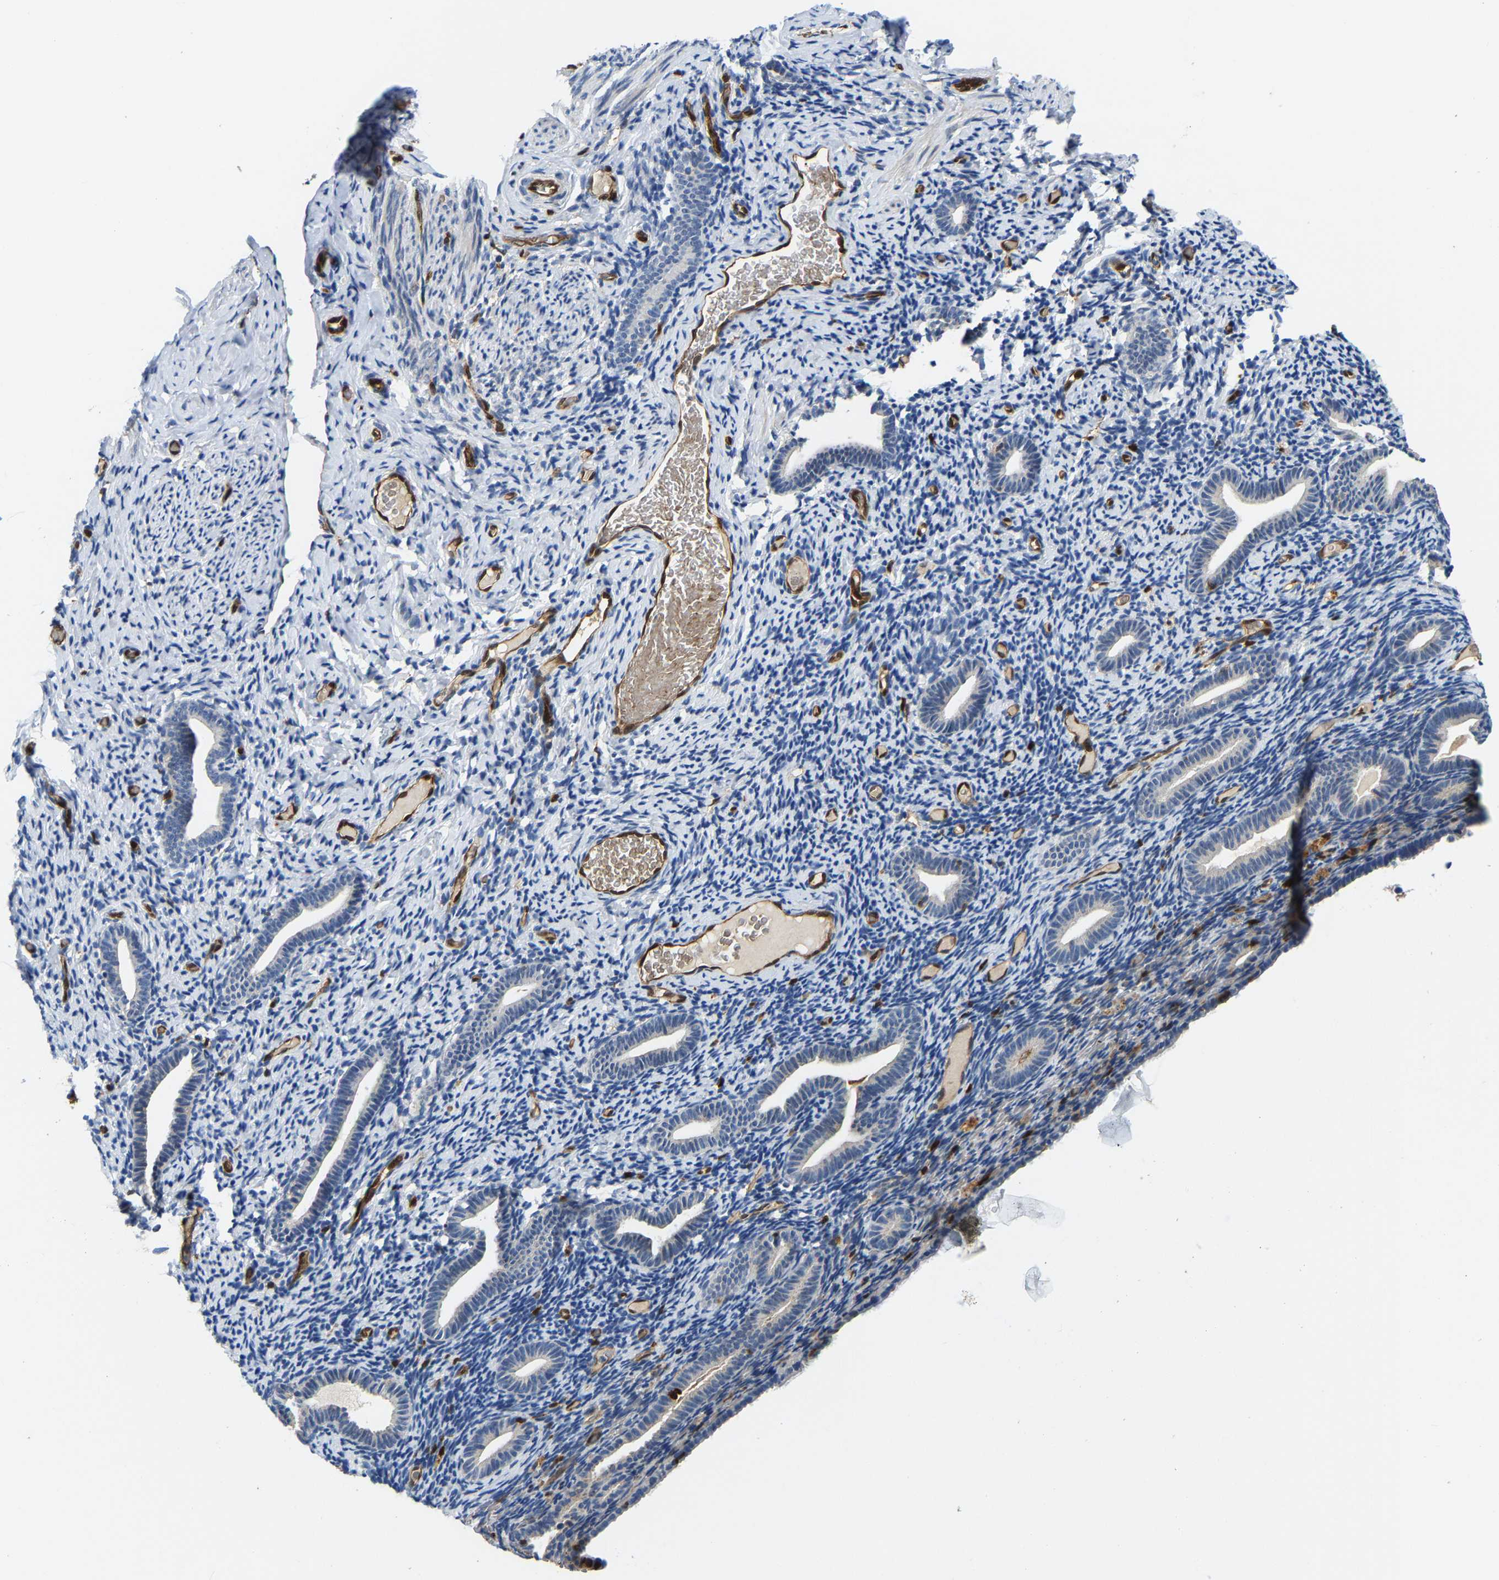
{"staining": {"intensity": "negative", "quantity": "none", "location": "none"}, "tissue": "endometrium", "cell_type": "Cells in endometrial stroma", "image_type": "normal", "snomed": [{"axis": "morphology", "description": "Normal tissue, NOS"}, {"axis": "topography", "description": "Endometrium"}], "caption": "Endometrium stained for a protein using immunohistochemistry displays no positivity cells in endometrial stroma.", "gene": "GIMAP7", "patient": {"sex": "female", "age": 51}}